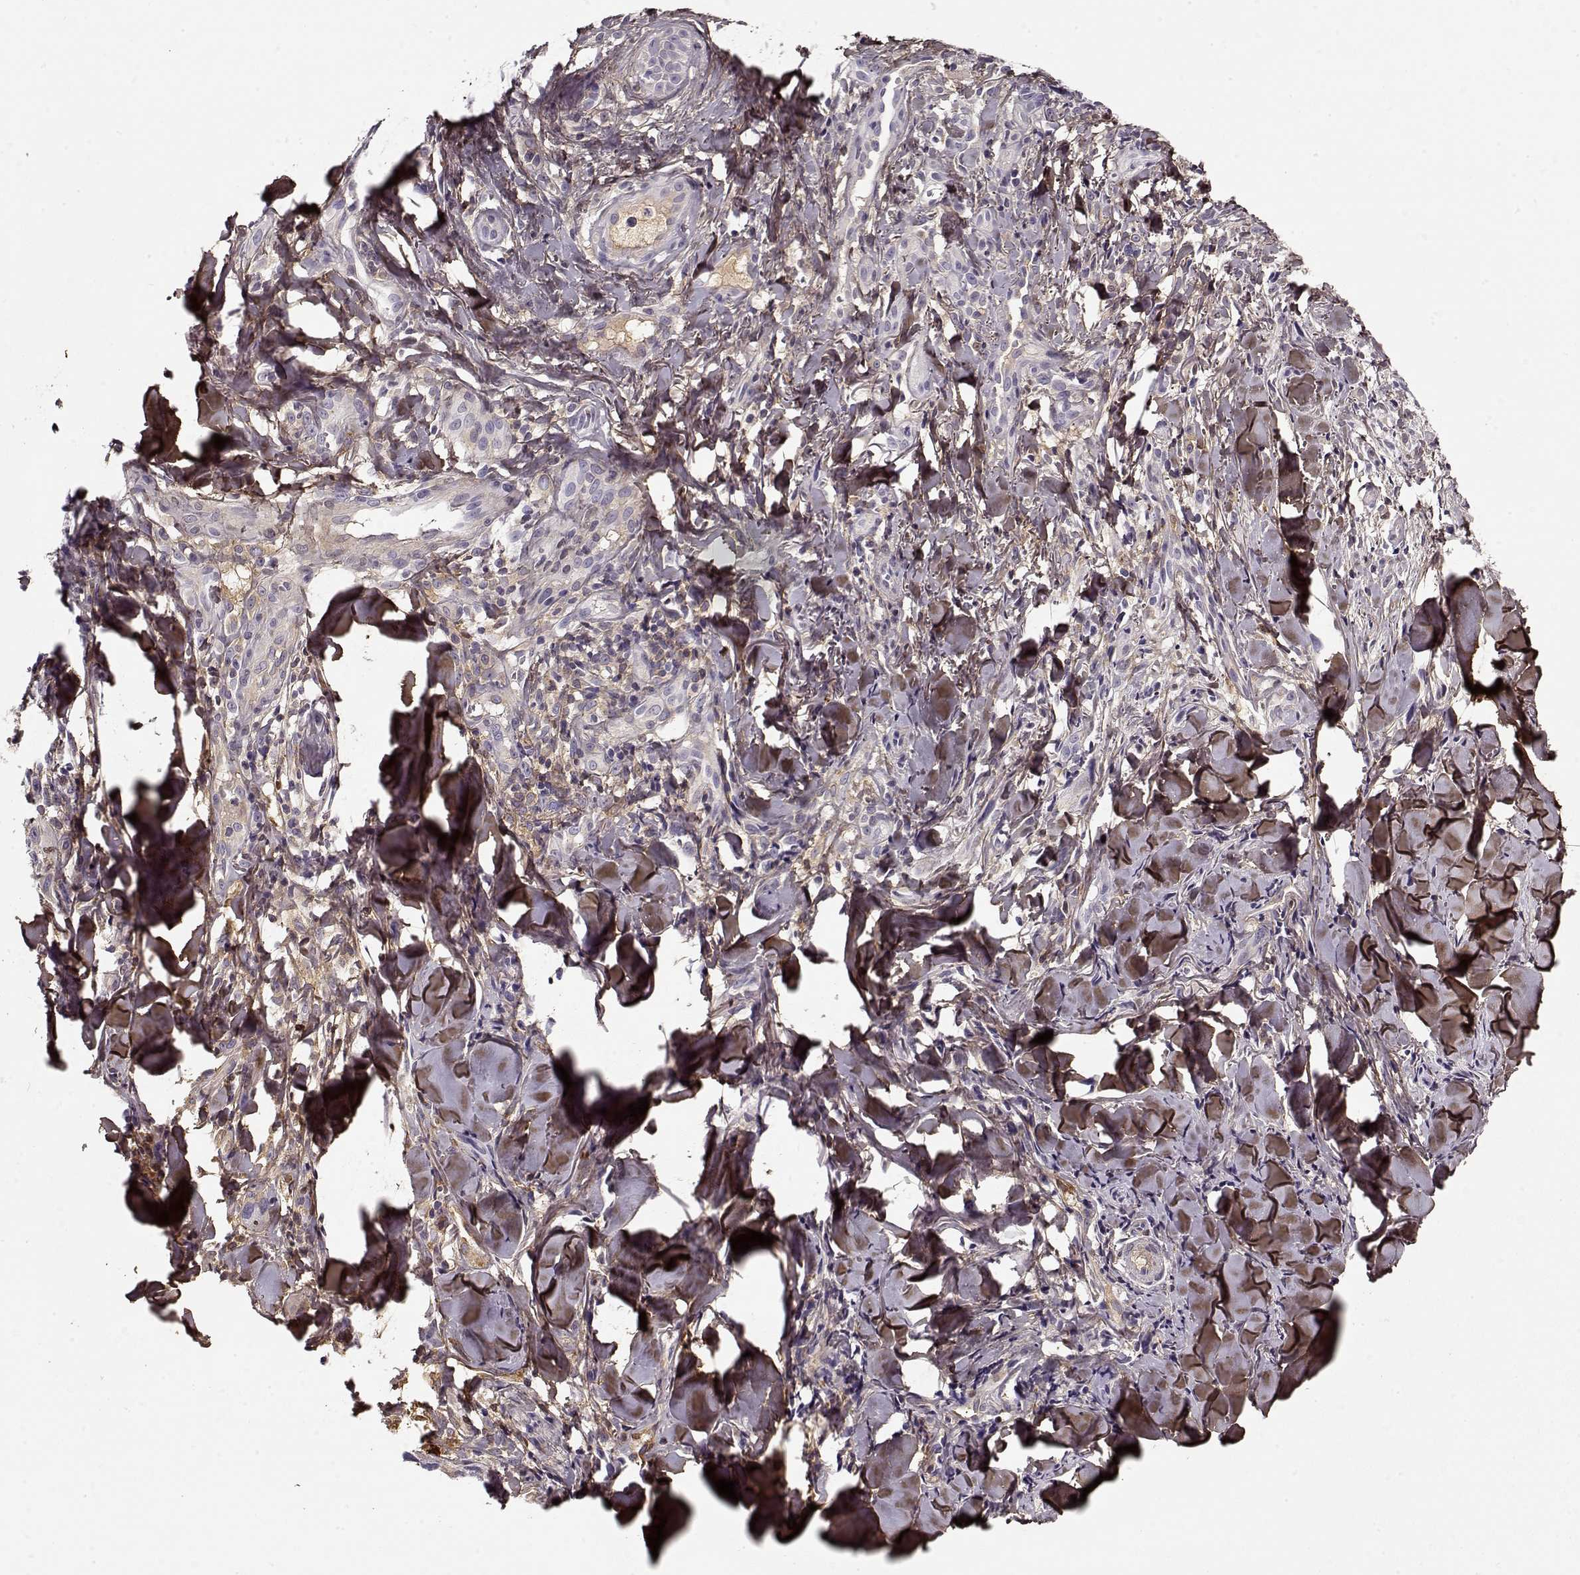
{"staining": {"intensity": "negative", "quantity": "none", "location": "none"}, "tissue": "melanoma", "cell_type": "Tumor cells", "image_type": "cancer", "snomed": [{"axis": "morphology", "description": "Malignant melanoma, NOS"}, {"axis": "topography", "description": "Skin"}], "caption": "An IHC image of malignant melanoma is shown. There is no staining in tumor cells of malignant melanoma.", "gene": "LUM", "patient": {"sex": "male", "age": 67}}